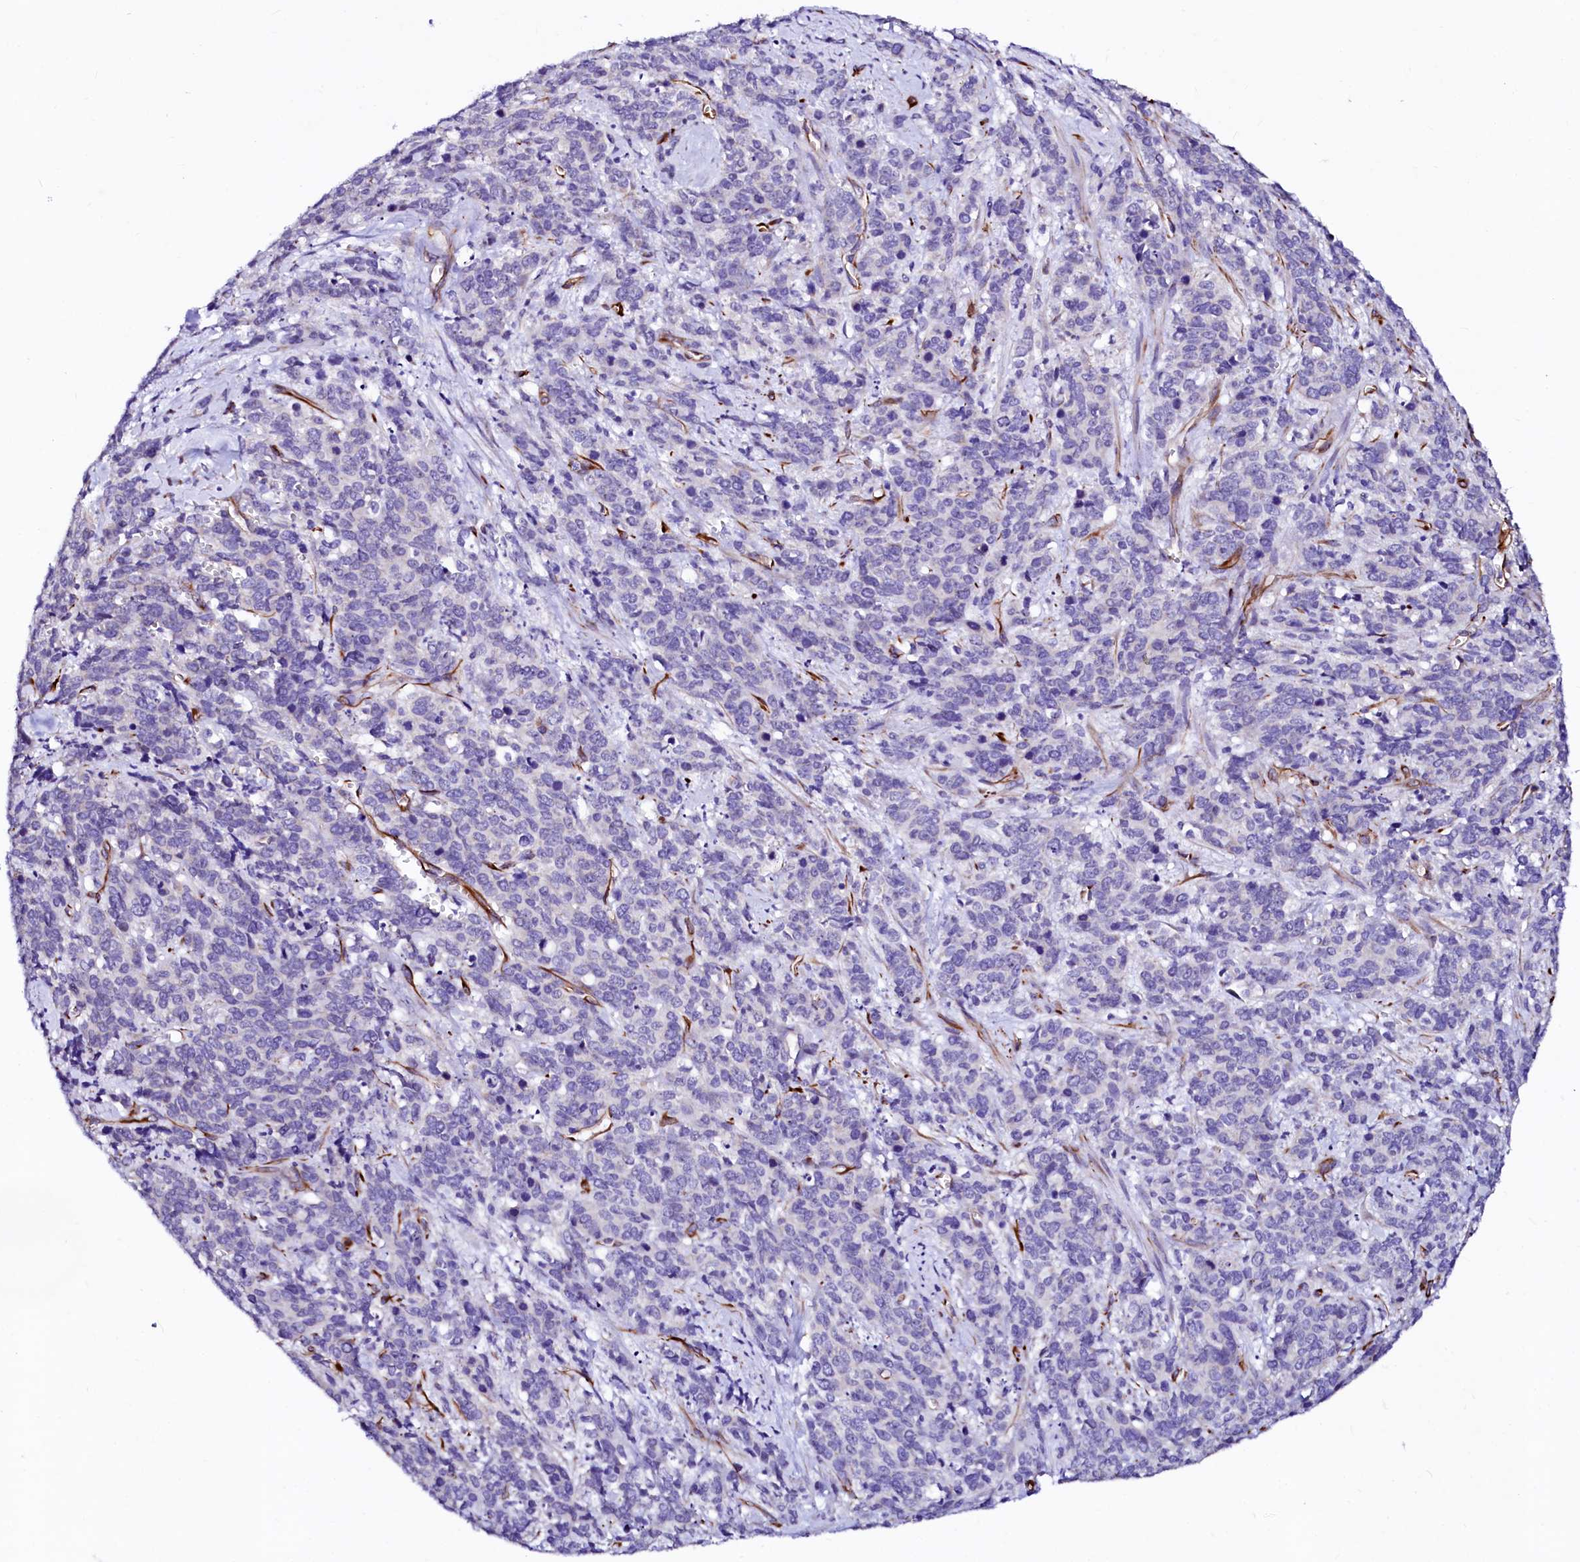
{"staining": {"intensity": "negative", "quantity": "none", "location": "none"}, "tissue": "cervical cancer", "cell_type": "Tumor cells", "image_type": "cancer", "snomed": [{"axis": "morphology", "description": "Squamous cell carcinoma, NOS"}, {"axis": "topography", "description": "Cervix"}], "caption": "IHC of human cervical cancer shows no positivity in tumor cells.", "gene": "SFR1", "patient": {"sex": "female", "age": 60}}